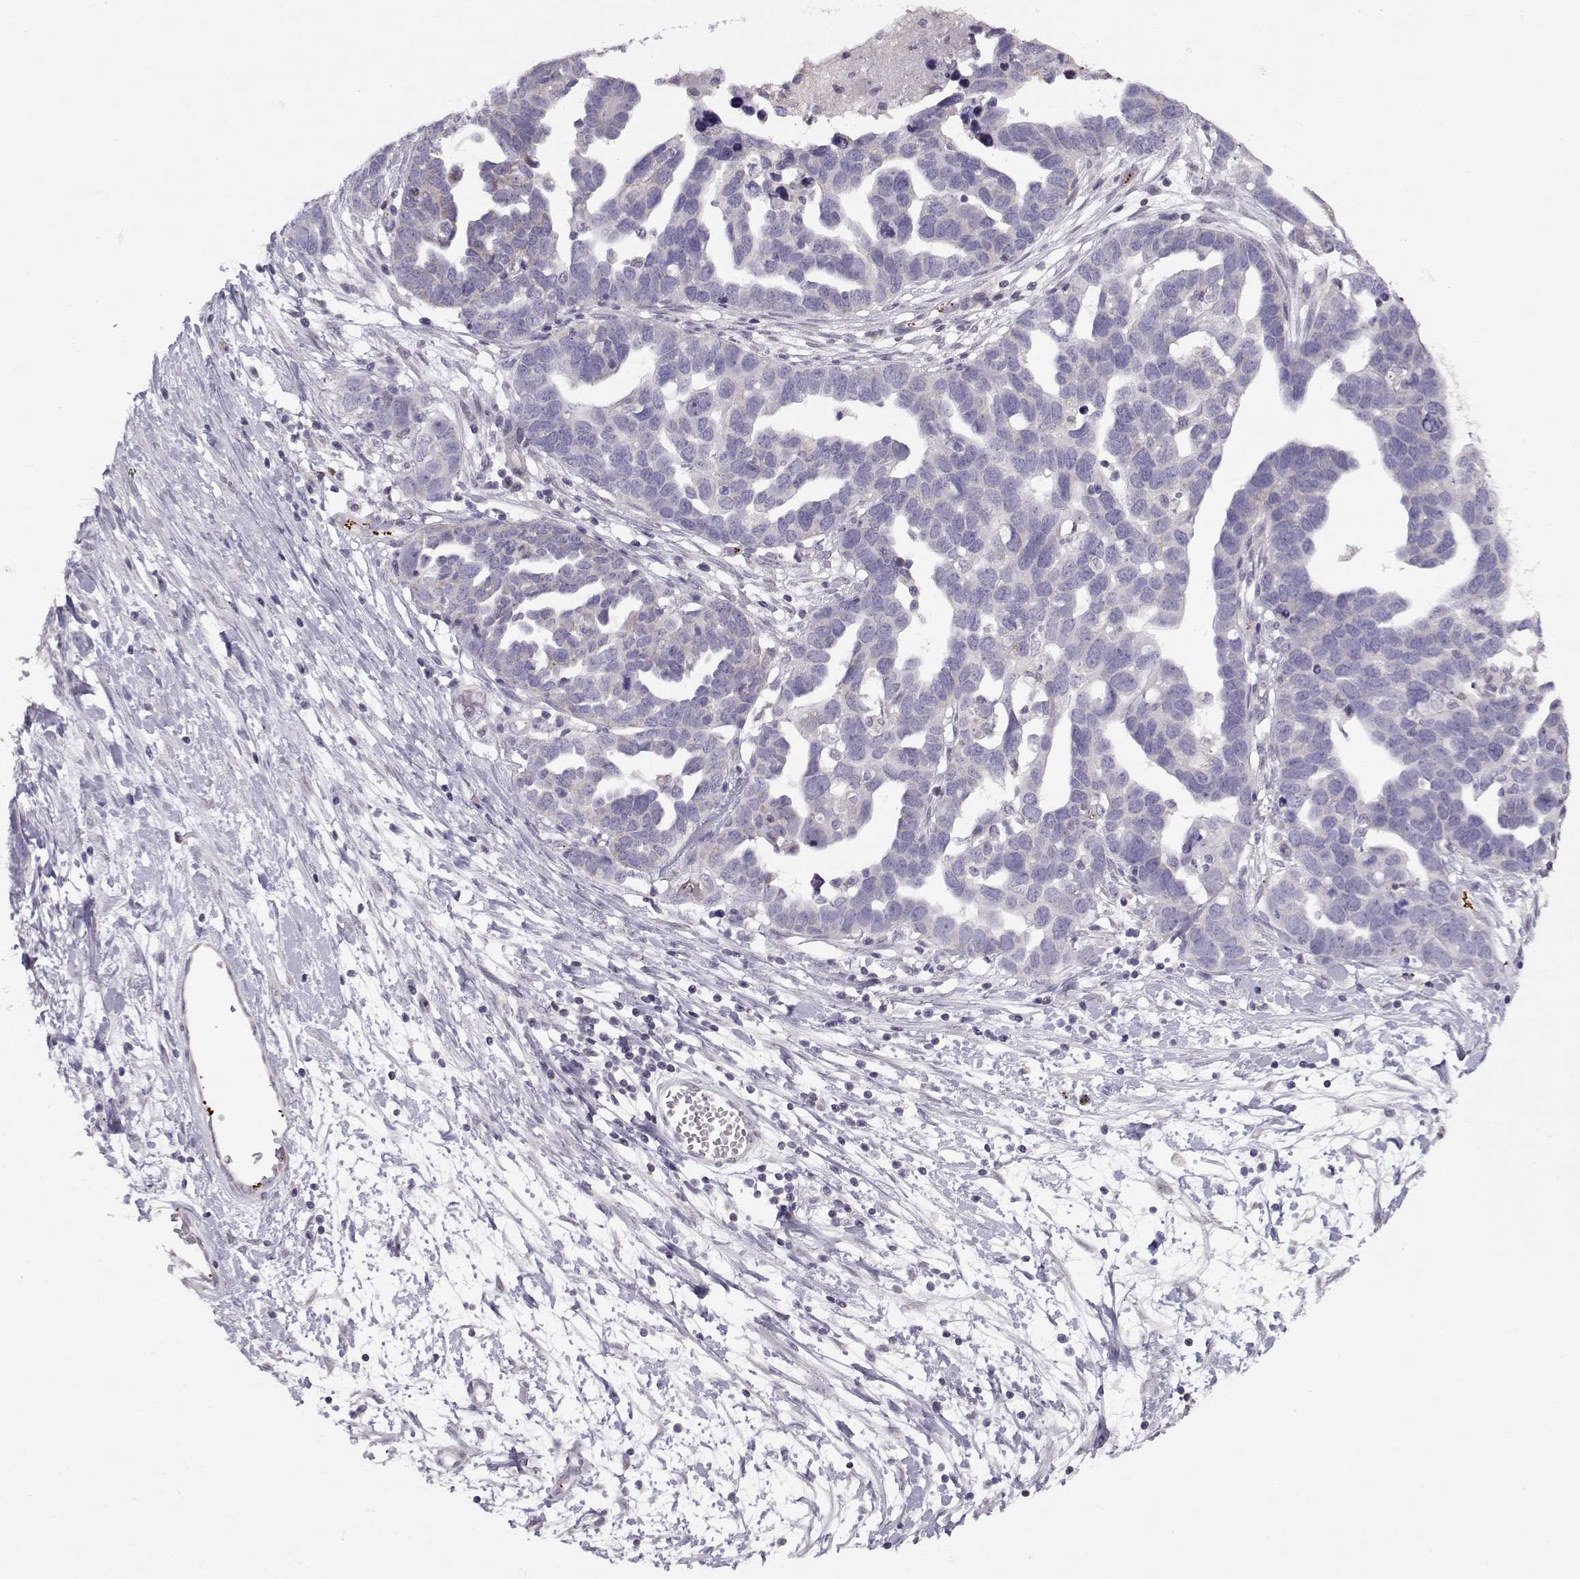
{"staining": {"intensity": "negative", "quantity": "none", "location": "none"}, "tissue": "ovarian cancer", "cell_type": "Tumor cells", "image_type": "cancer", "snomed": [{"axis": "morphology", "description": "Cystadenocarcinoma, serous, NOS"}, {"axis": "topography", "description": "Ovary"}], "caption": "Immunohistochemistry micrograph of human serous cystadenocarcinoma (ovarian) stained for a protein (brown), which displays no staining in tumor cells.", "gene": "KLF17", "patient": {"sex": "female", "age": 54}}